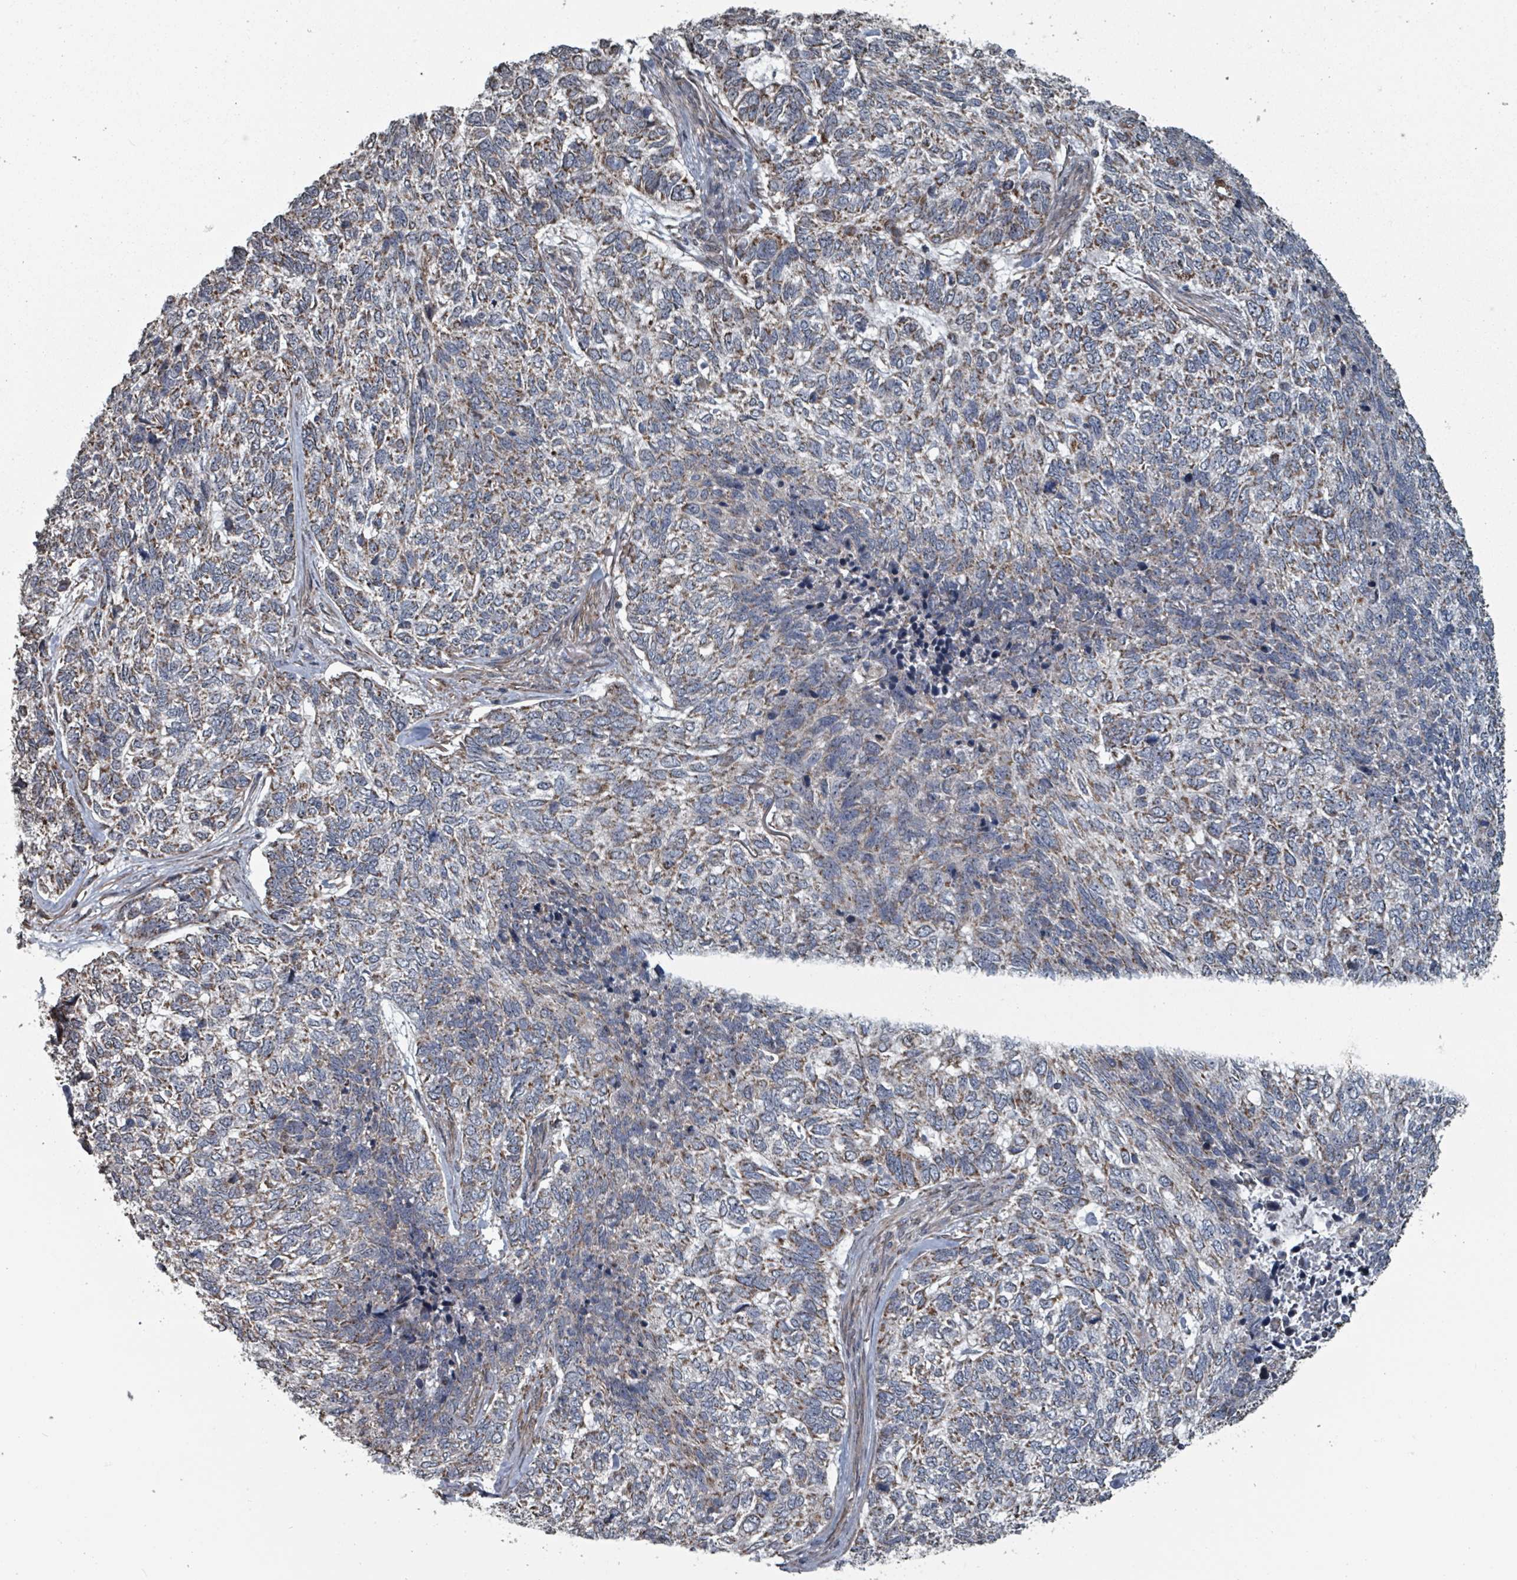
{"staining": {"intensity": "weak", "quantity": "25%-75%", "location": "cytoplasmic/membranous"}, "tissue": "skin cancer", "cell_type": "Tumor cells", "image_type": "cancer", "snomed": [{"axis": "morphology", "description": "Basal cell carcinoma"}, {"axis": "topography", "description": "Skin"}], "caption": "Immunohistochemistry (IHC) image of neoplastic tissue: skin cancer (basal cell carcinoma) stained using immunohistochemistry (IHC) shows low levels of weak protein expression localized specifically in the cytoplasmic/membranous of tumor cells, appearing as a cytoplasmic/membranous brown color.", "gene": "MRPL4", "patient": {"sex": "female", "age": 65}}